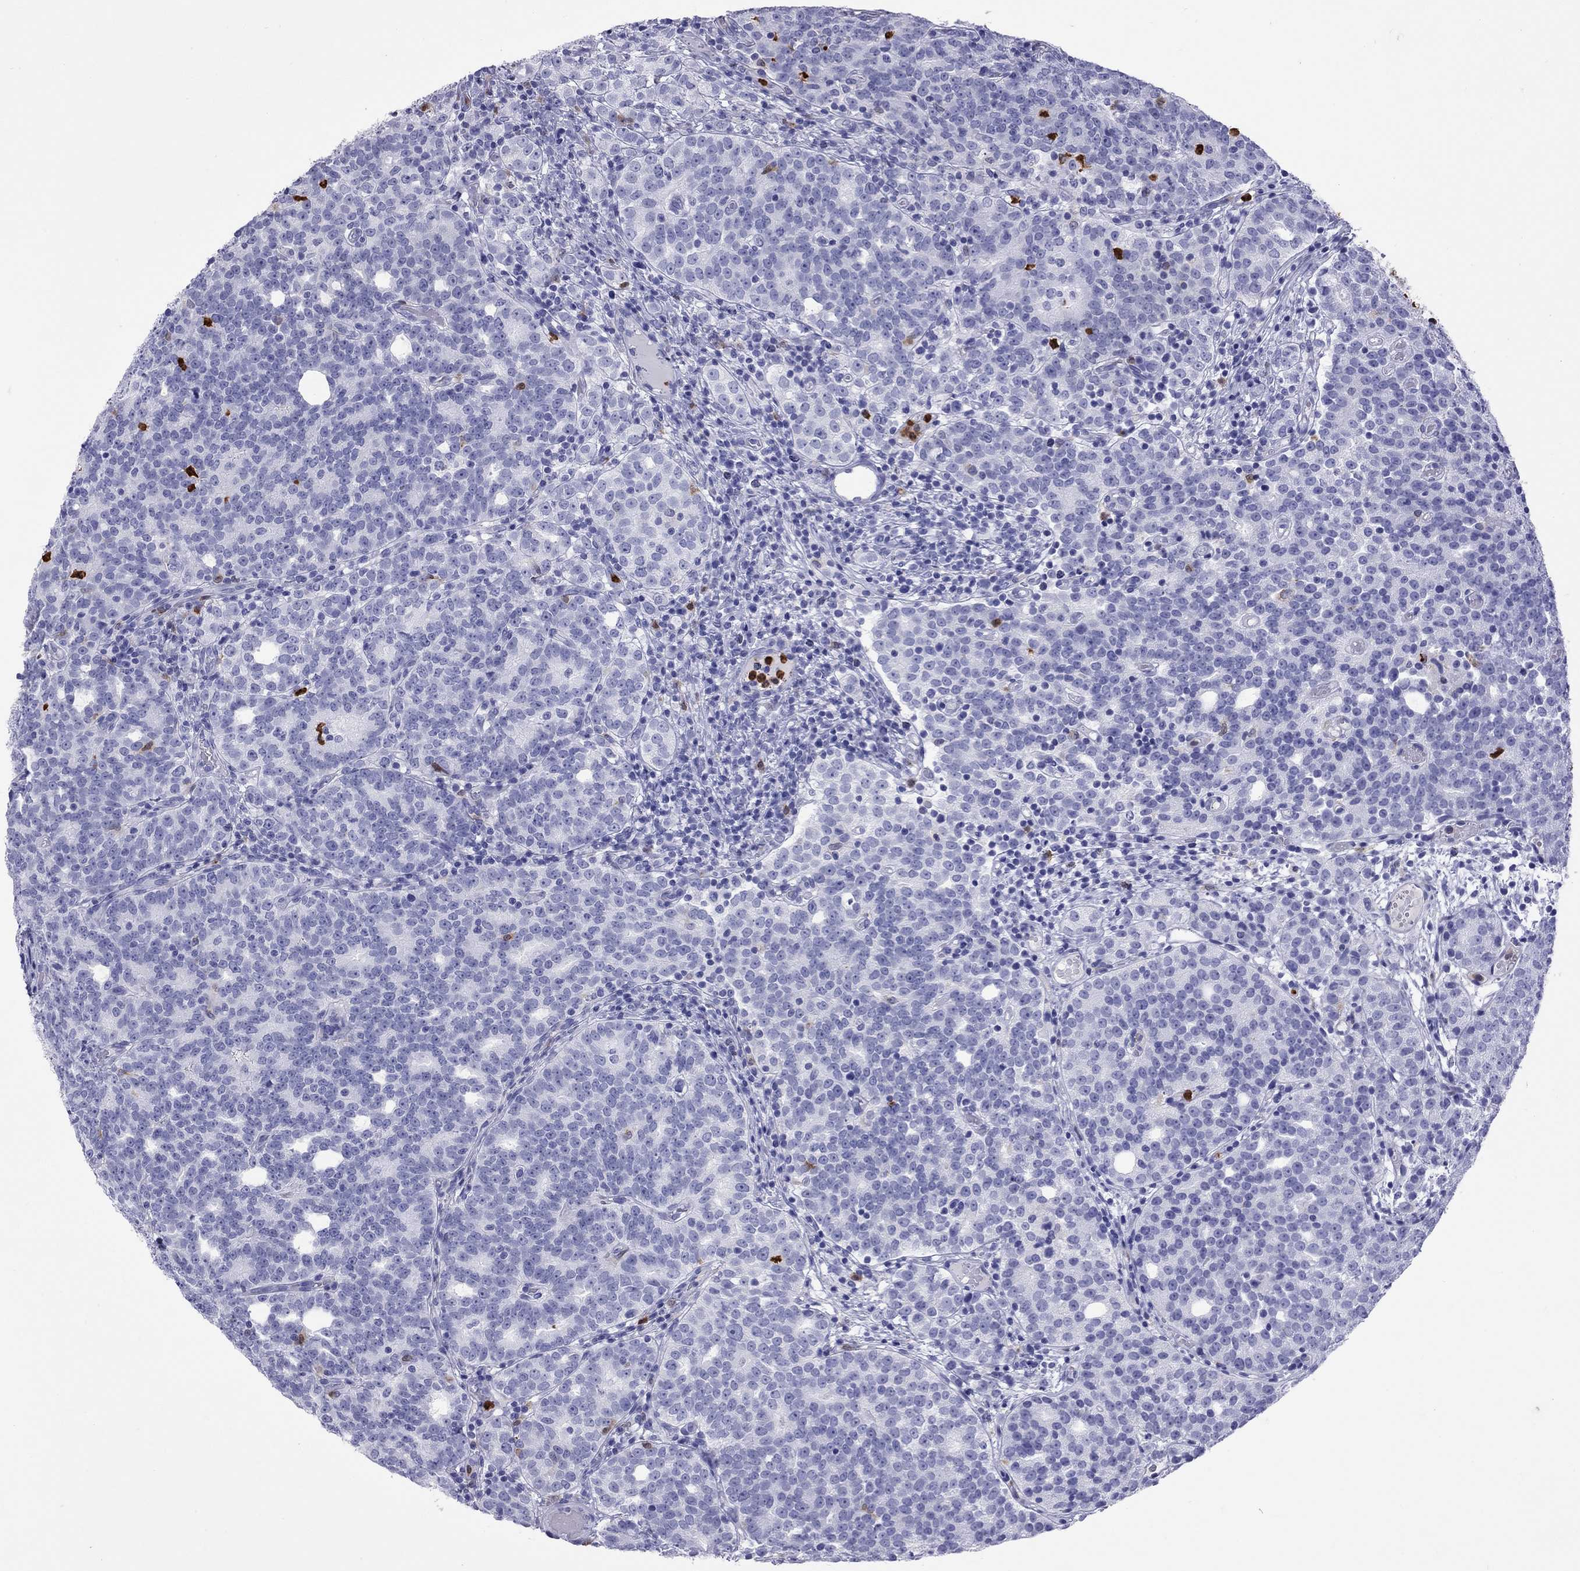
{"staining": {"intensity": "negative", "quantity": "none", "location": "none"}, "tissue": "prostate cancer", "cell_type": "Tumor cells", "image_type": "cancer", "snomed": [{"axis": "morphology", "description": "Adenocarcinoma, High grade"}, {"axis": "topography", "description": "Prostate"}], "caption": "Tumor cells show no significant positivity in prostate cancer (high-grade adenocarcinoma).", "gene": "SLAMF1", "patient": {"sex": "male", "age": 53}}